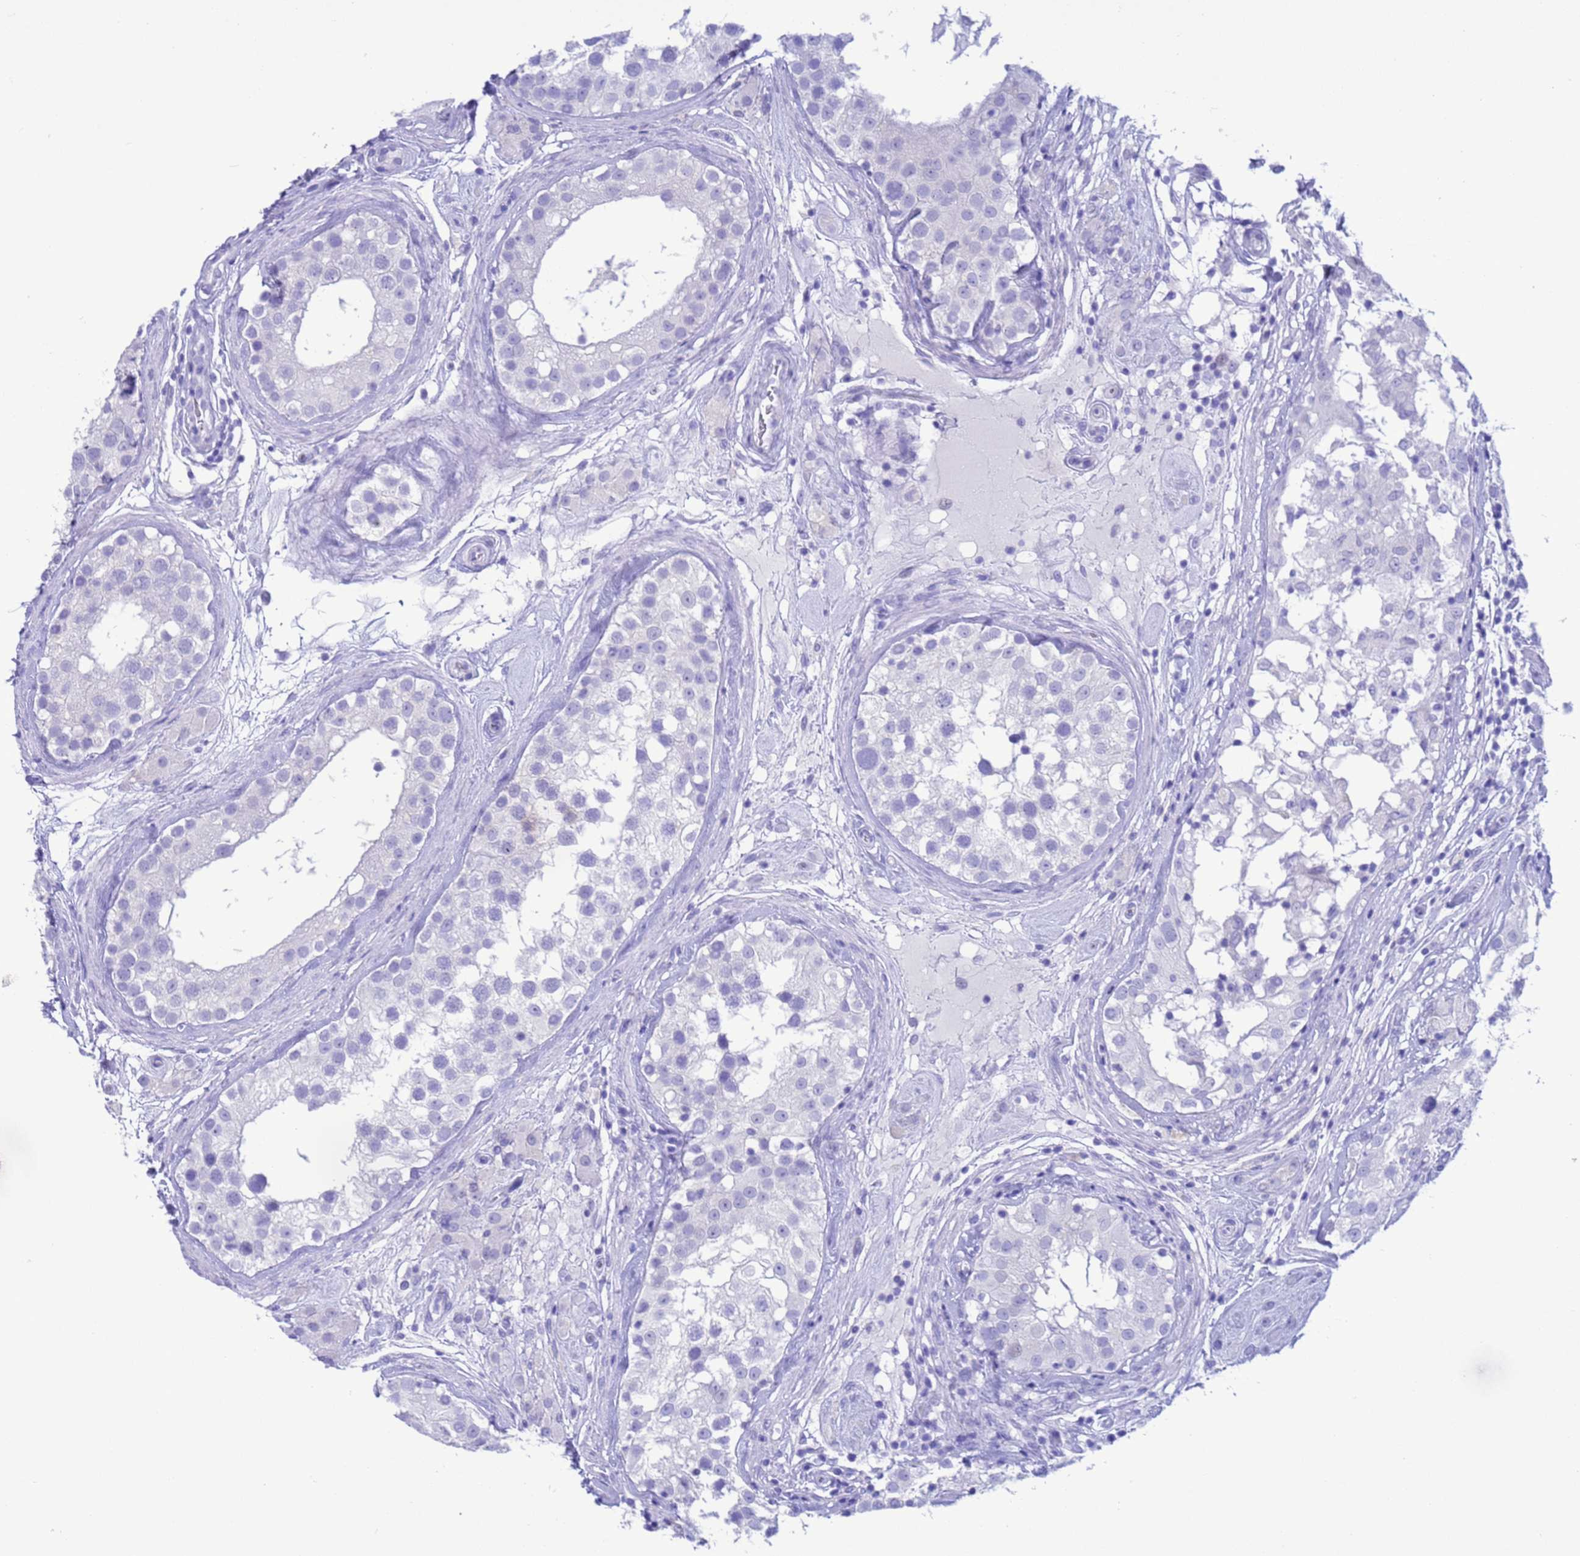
{"staining": {"intensity": "negative", "quantity": "none", "location": "none"}, "tissue": "testis", "cell_type": "Cells in seminiferous ducts", "image_type": "normal", "snomed": [{"axis": "morphology", "description": "Normal tissue, NOS"}, {"axis": "topography", "description": "Testis"}], "caption": "High power microscopy micrograph of an IHC micrograph of unremarkable testis, revealing no significant staining in cells in seminiferous ducts.", "gene": "GSTM1", "patient": {"sex": "male", "age": 46}}